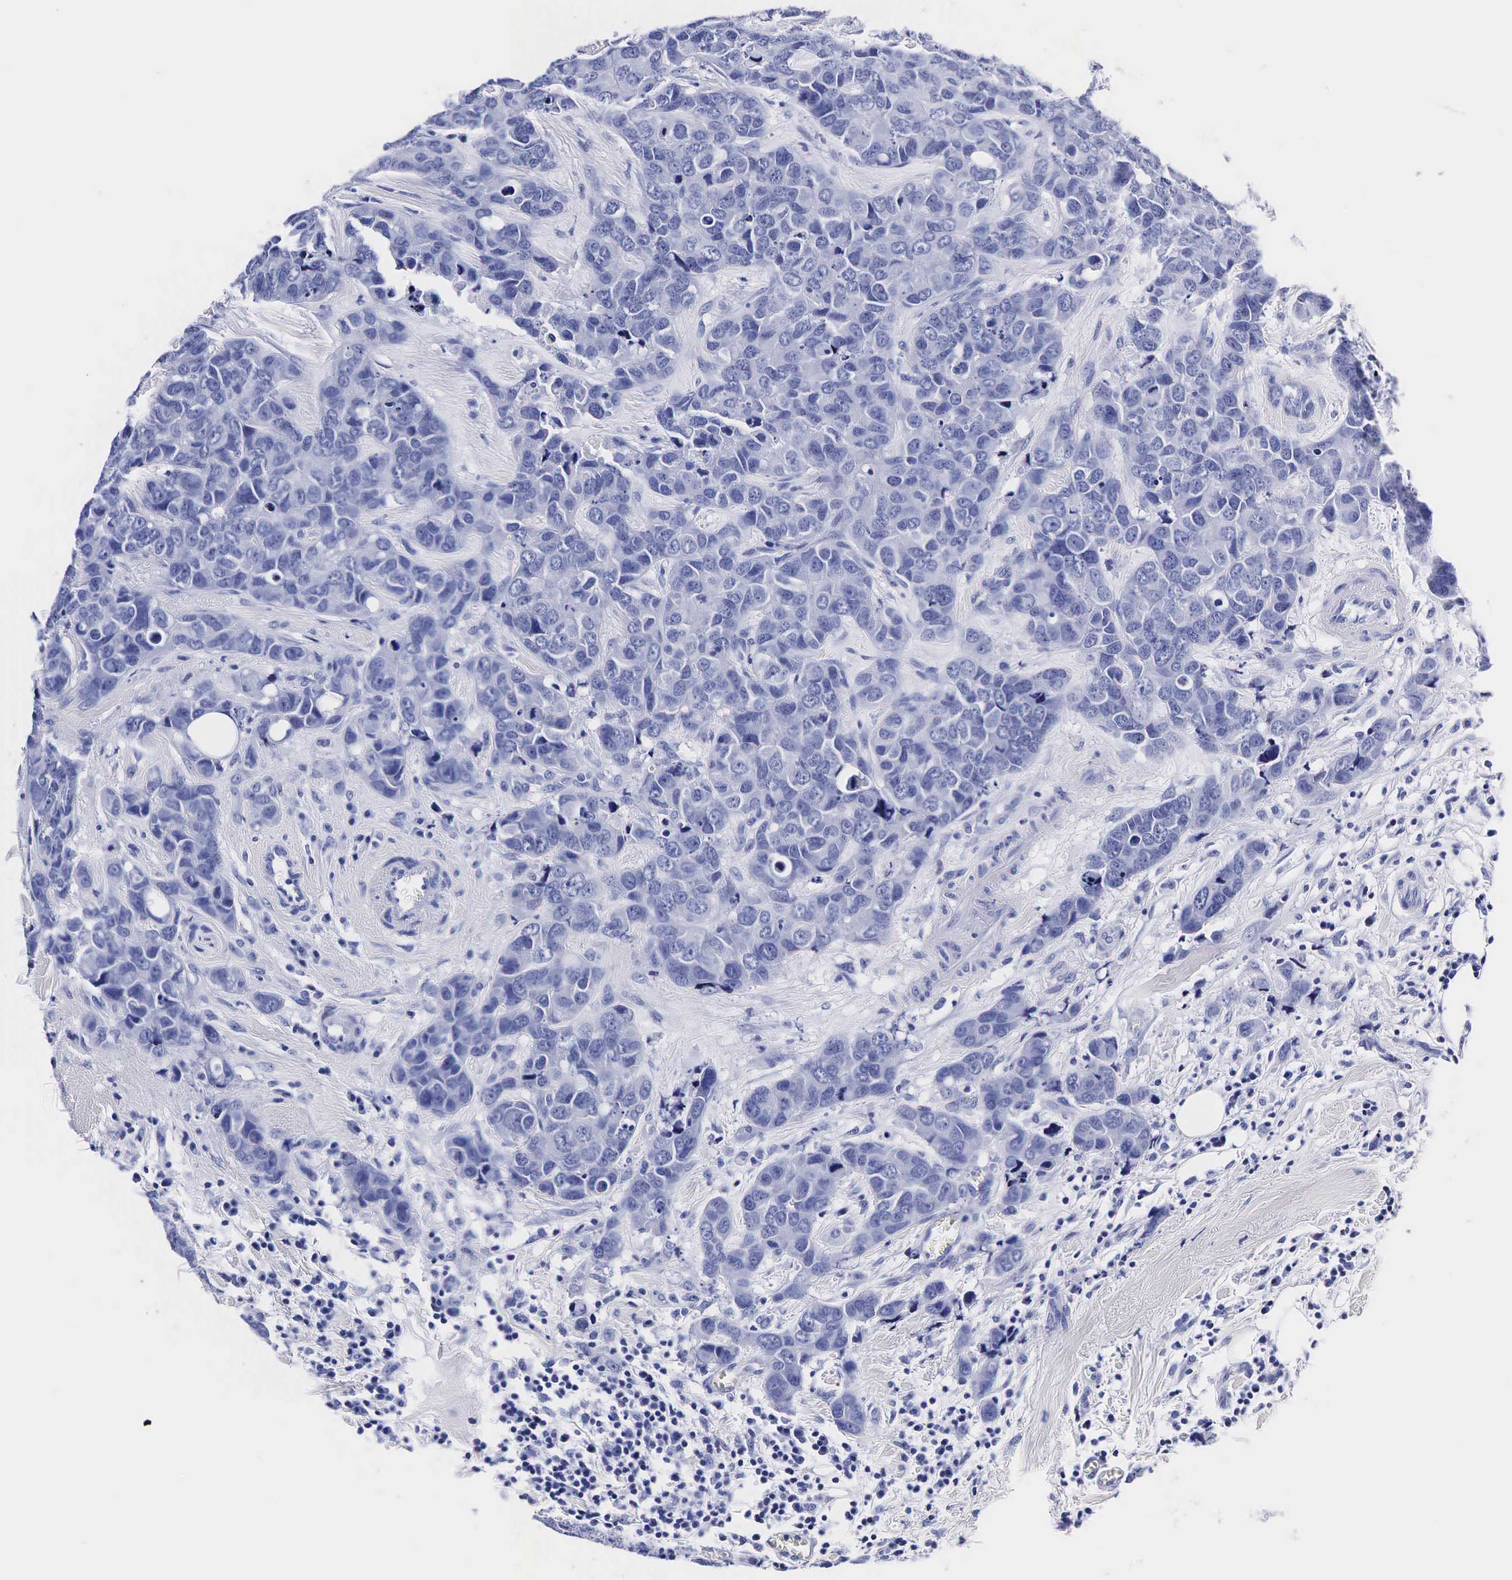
{"staining": {"intensity": "negative", "quantity": "none", "location": "none"}, "tissue": "breast cancer", "cell_type": "Tumor cells", "image_type": "cancer", "snomed": [{"axis": "morphology", "description": "Duct carcinoma"}, {"axis": "topography", "description": "Breast"}], "caption": "A micrograph of breast cancer (invasive ductal carcinoma) stained for a protein demonstrates no brown staining in tumor cells.", "gene": "TG", "patient": {"sex": "female", "age": 91}}